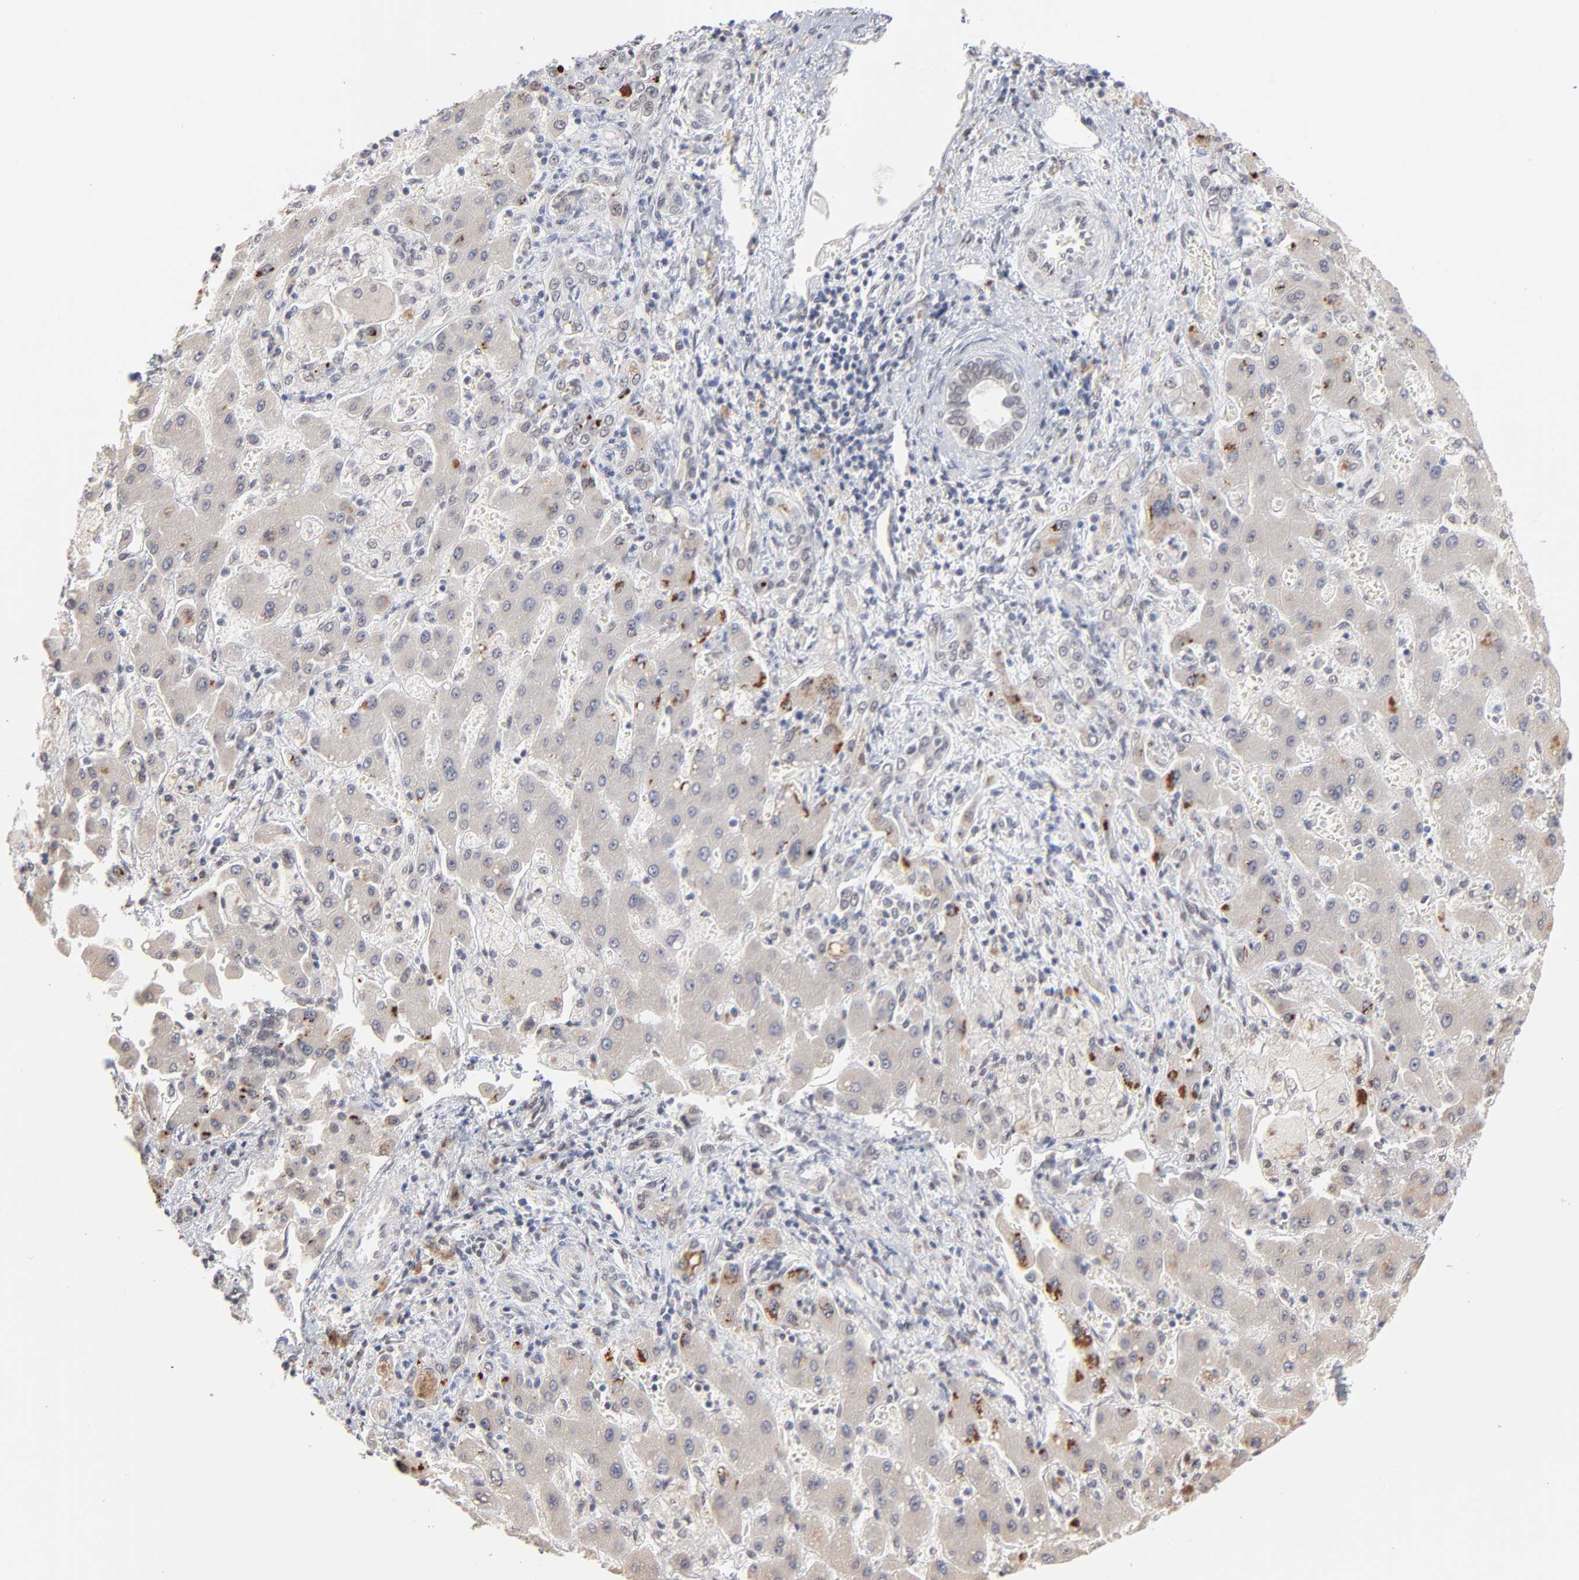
{"staining": {"intensity": "moderate", "quantity": "<25%", "location": "cytoplasmic/membranous"}, "tissue": "liver cancer", "cell_type": "Tumor cells", "image_type": "cancer", "snomed": [{"axis": "morphology", "description": "Cholangiocarcinoma"}, {"axis": "topography", "description": "Liver"}], "caption": "Immunohistochemical staining of liver cancer (cholangiocarcinoma) demonstrates low levels of moderate cytoplasmic/membranous expression in approximately <25% of tumor cells. The staining was performed using DAB to visualize the protein expression in brown, while the nuclei were stained in blue with hematoxylin (Magnification: 20x).", "gene": "MBIP", "patient": {"sex": "male", "age": 50}}